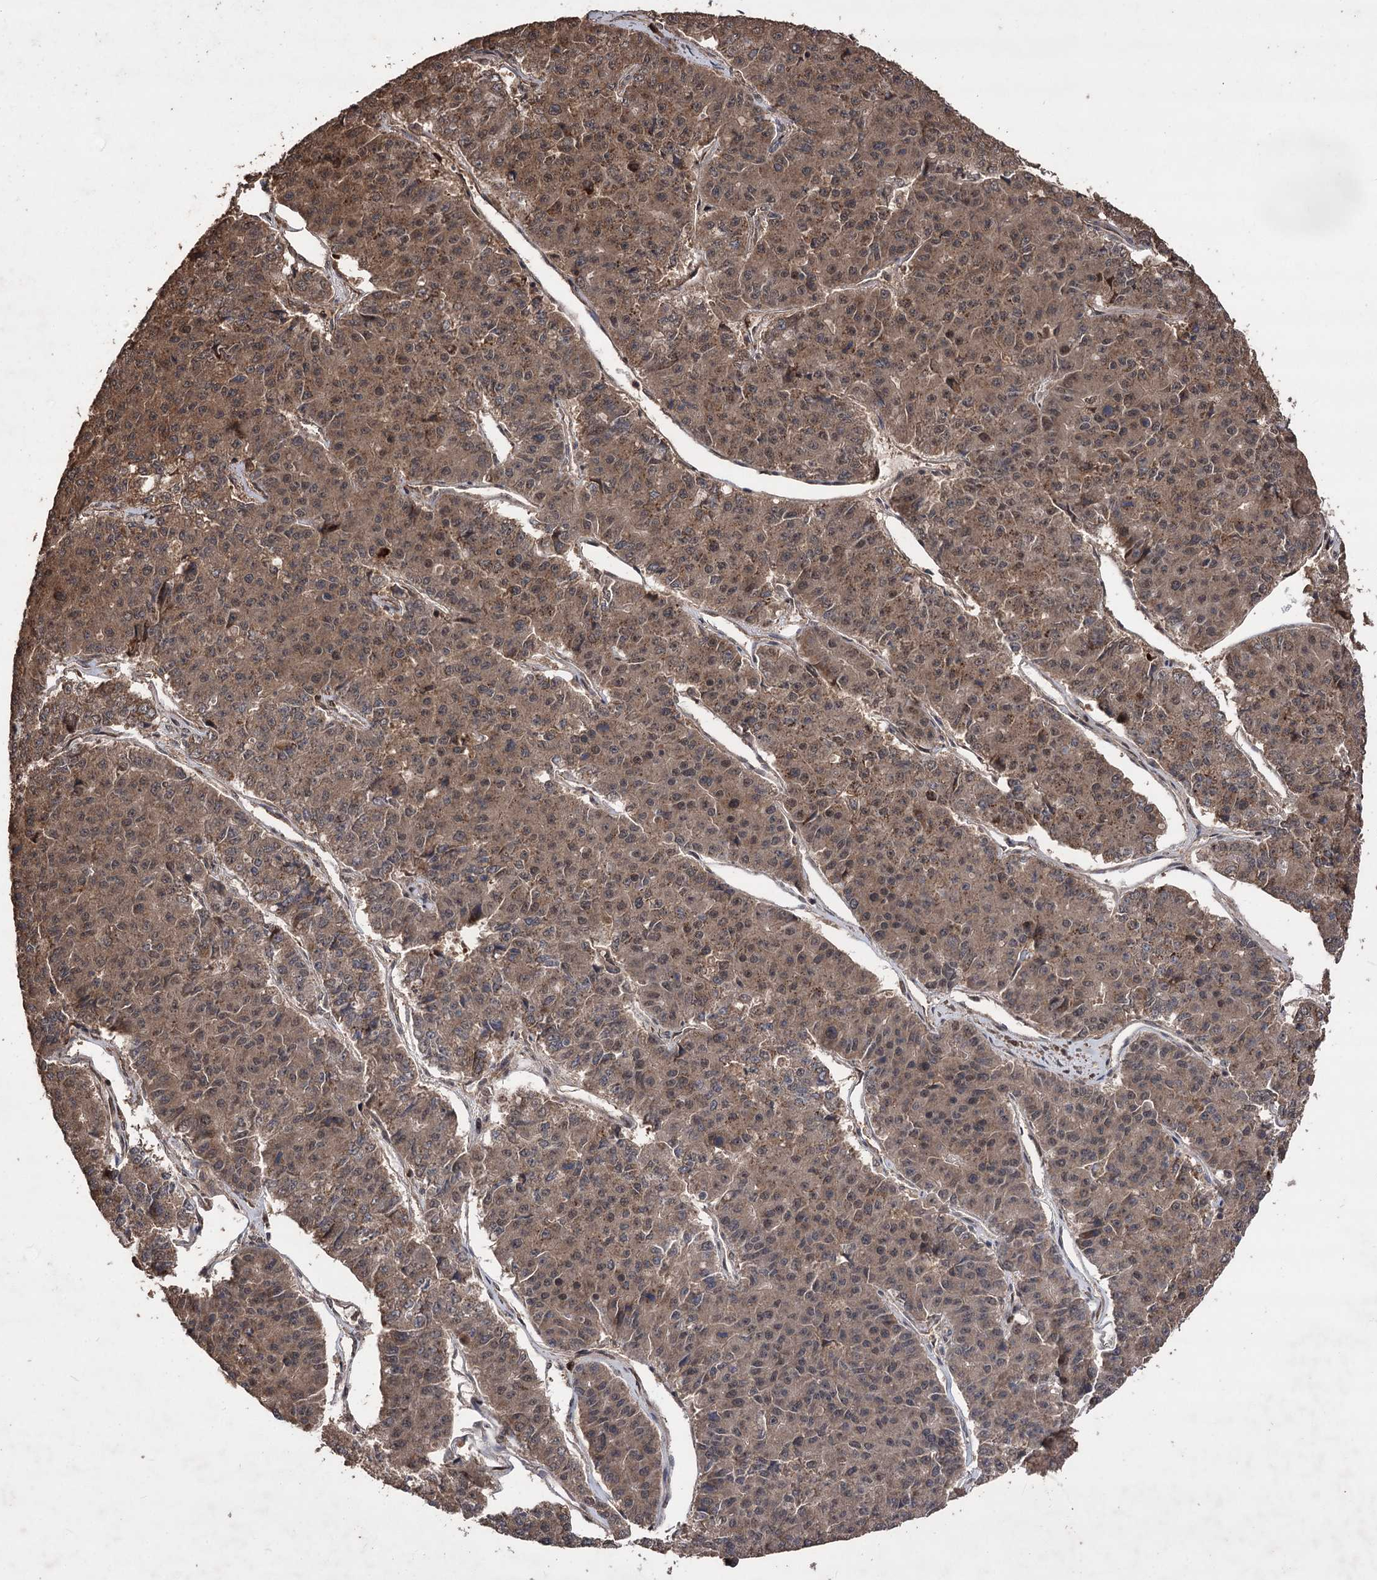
{"staining": {"intensity": "moderate", "quantity": ">75%", "location": "cytoplasmic/membranous"}, "tissue": "pancreatic cancer", "cell_type": "Tumor cells", "image_type": "cancer", "snomed": [{"axis": "morphology", "description": "Adenocarcinoma, NOS"}, {"axis": "topography", "description": "Pancreas"}], "caption": "Immunohistochemical staining of pancreatic cancer (adenocarcinoma) shows medium levels of moderate cytoplasmic/membranous protein expression in approximately >75% of tumor cells.", "gene": "RASSF3", "patient": {"sex": "male", "age": 50}}